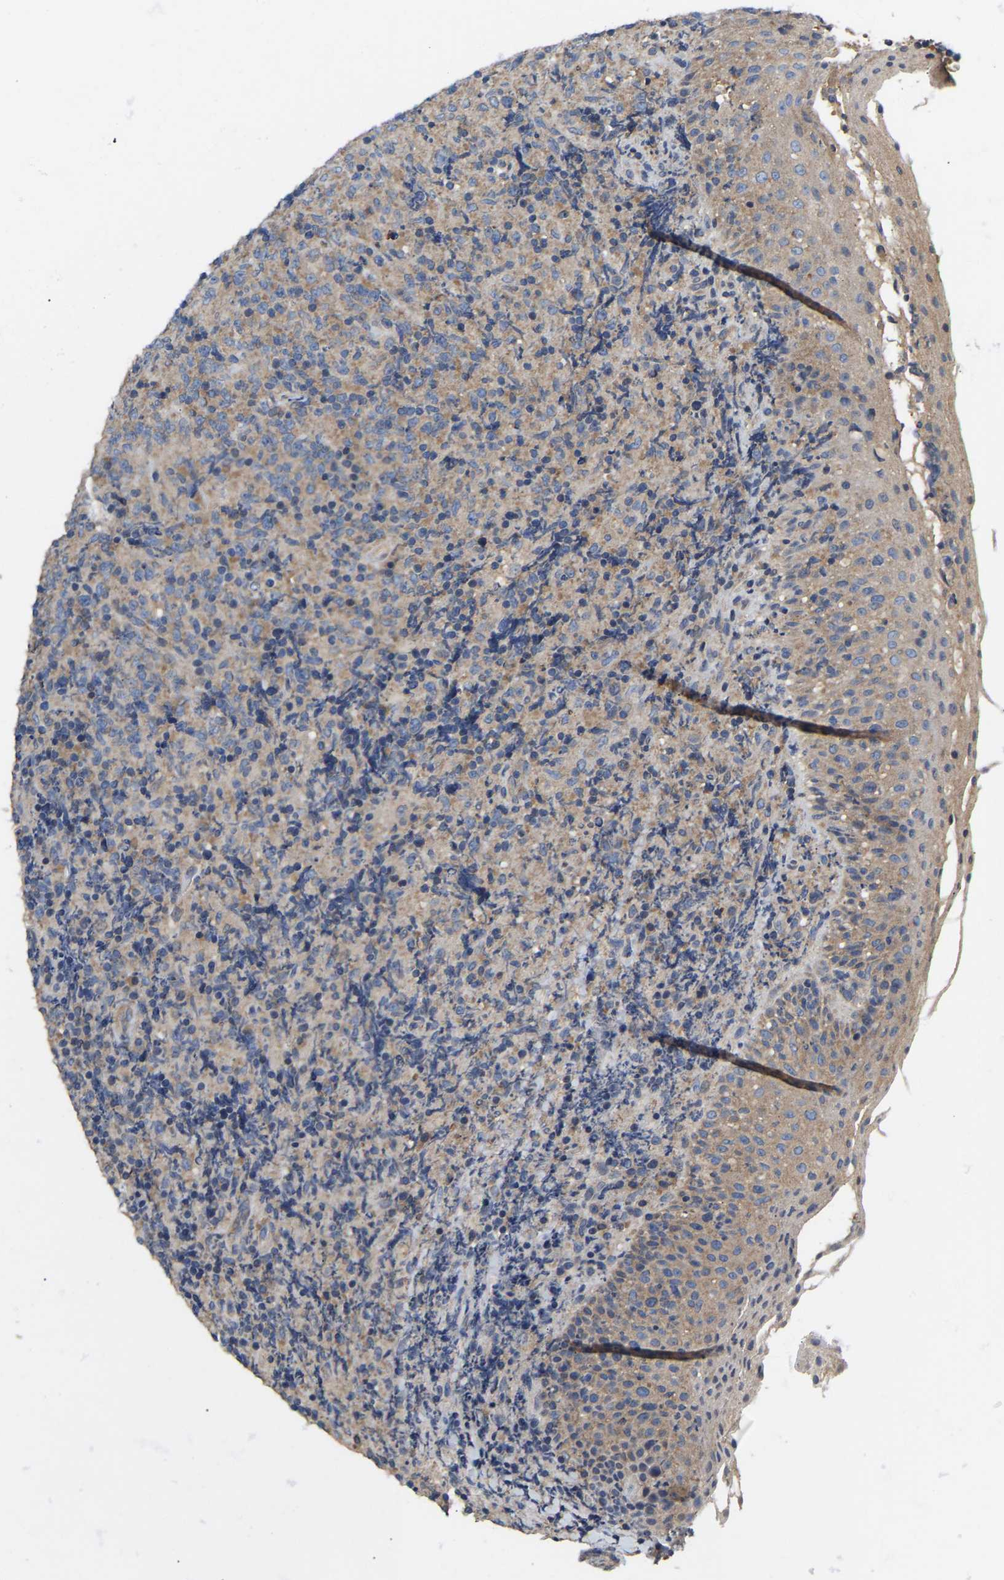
{"staining": {"intensity": "weak", "quantity": "<25%", "location": "cytoplasmic/membranous"}, "tissue": "lymphoma", "cell_type": "Tumor cells", "image_type": "cancer", "snomed": [{"axis": "morphology", "description": "Malignant lymphoma, non-Hodgkin's type, High grade"}, {"axis": "topography", "description": "Tonsil"}], "caption": "DAB (3,3'-diaminobenzidine) immunohistochemical staining of human malignant lymphoma, non-Hodgkin's type (high-grade) exhibits no significant staining in tumor cells.", "gene": "AIMP2", "patient": {"sex": "female", "age": 36}}